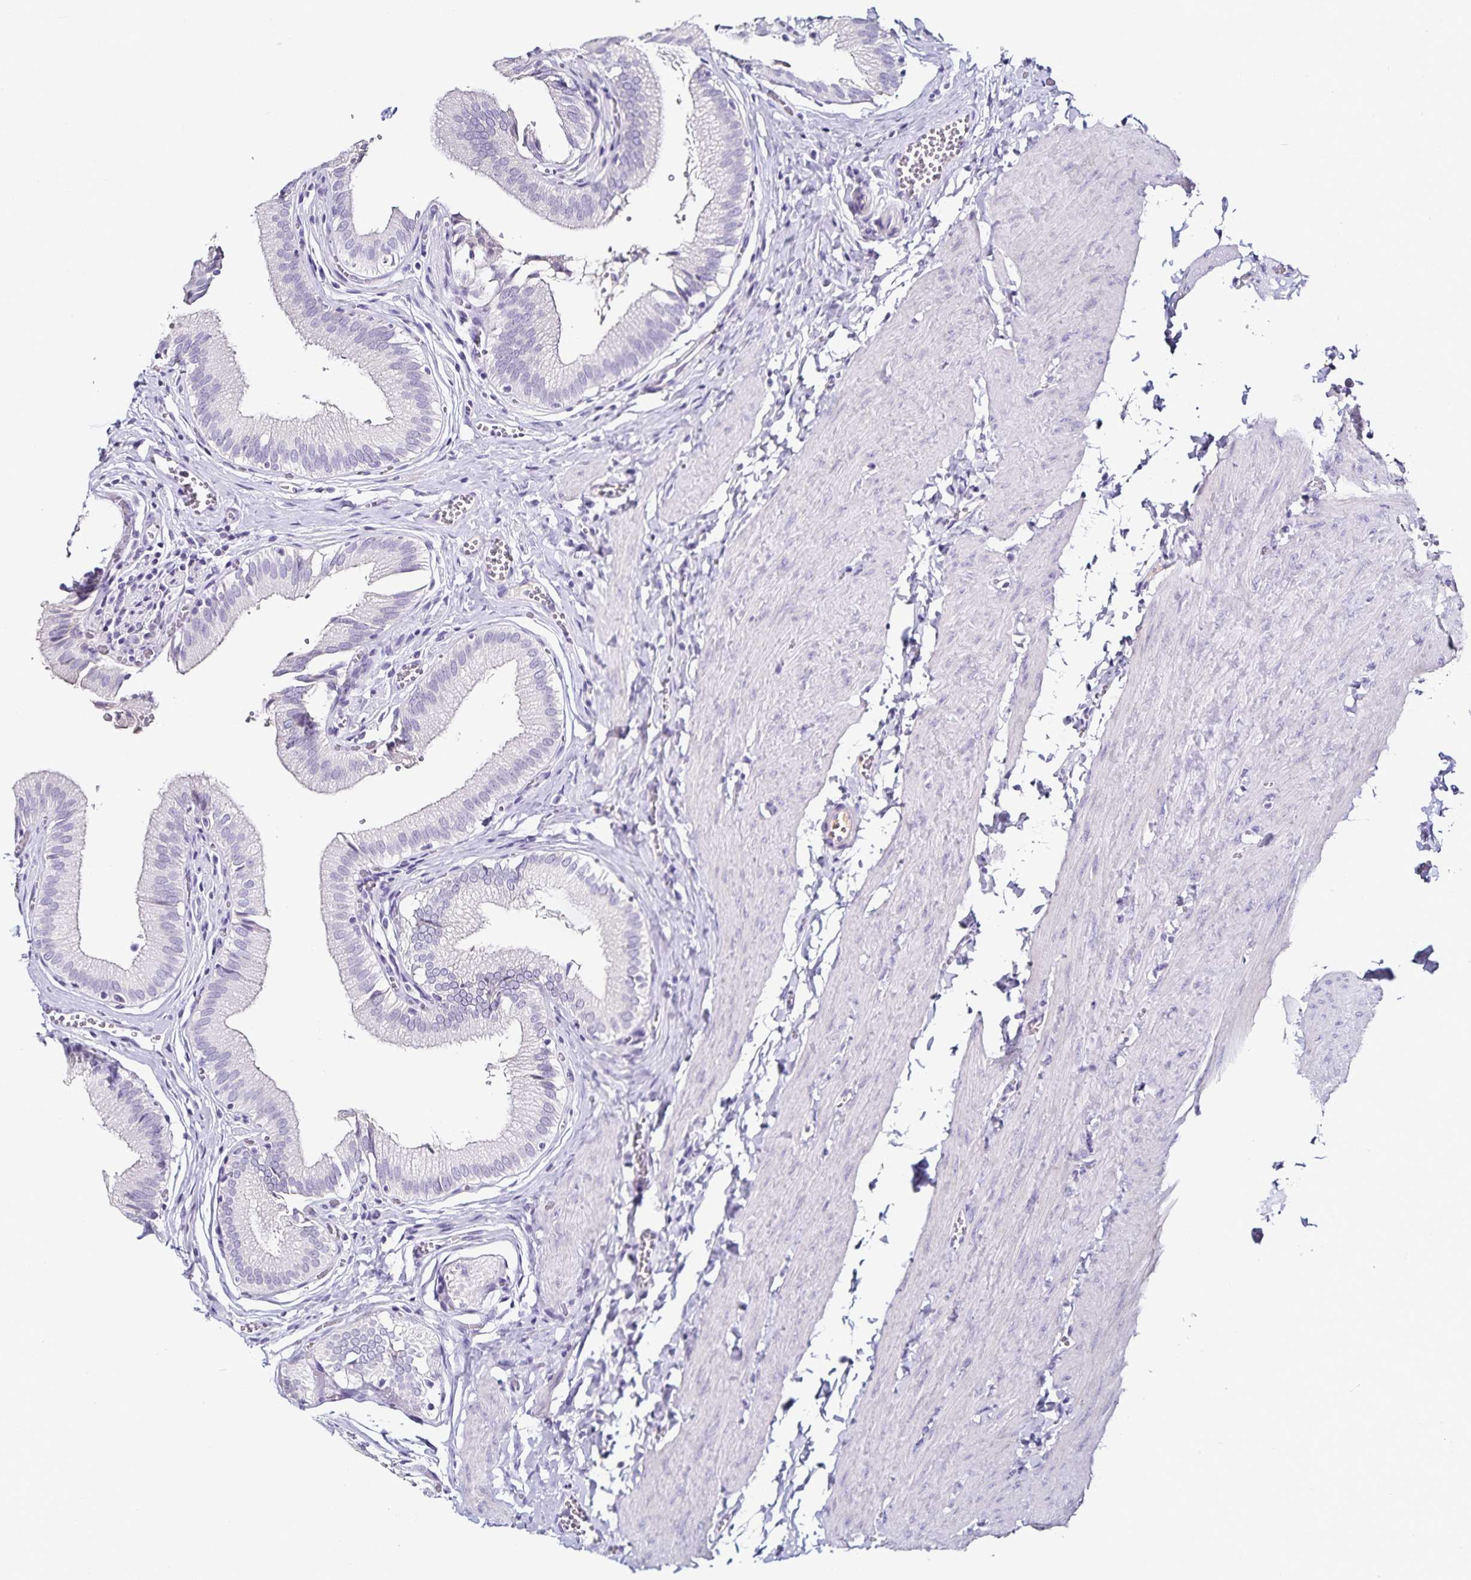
{"staining": {"intensity": "negative", "quantity": "none", "location": "none"}, "tissue": "gallbladder", "cell_type": "Glandular cells", "image_type": "normal", "snomed": [{"axis": "morphology", "description": "Normal tissue, NOS"}, {"axis": "topography", "description": "Gallbladder"}, {"axis": "topography", "description": "Peripheral nerve tissue"}], "caption": "Gallbladder stained for a protein using IHC exhibits no positivity glandular cells.", "gene": "TTR", "patient": {"sex": "male", "age": 17}}